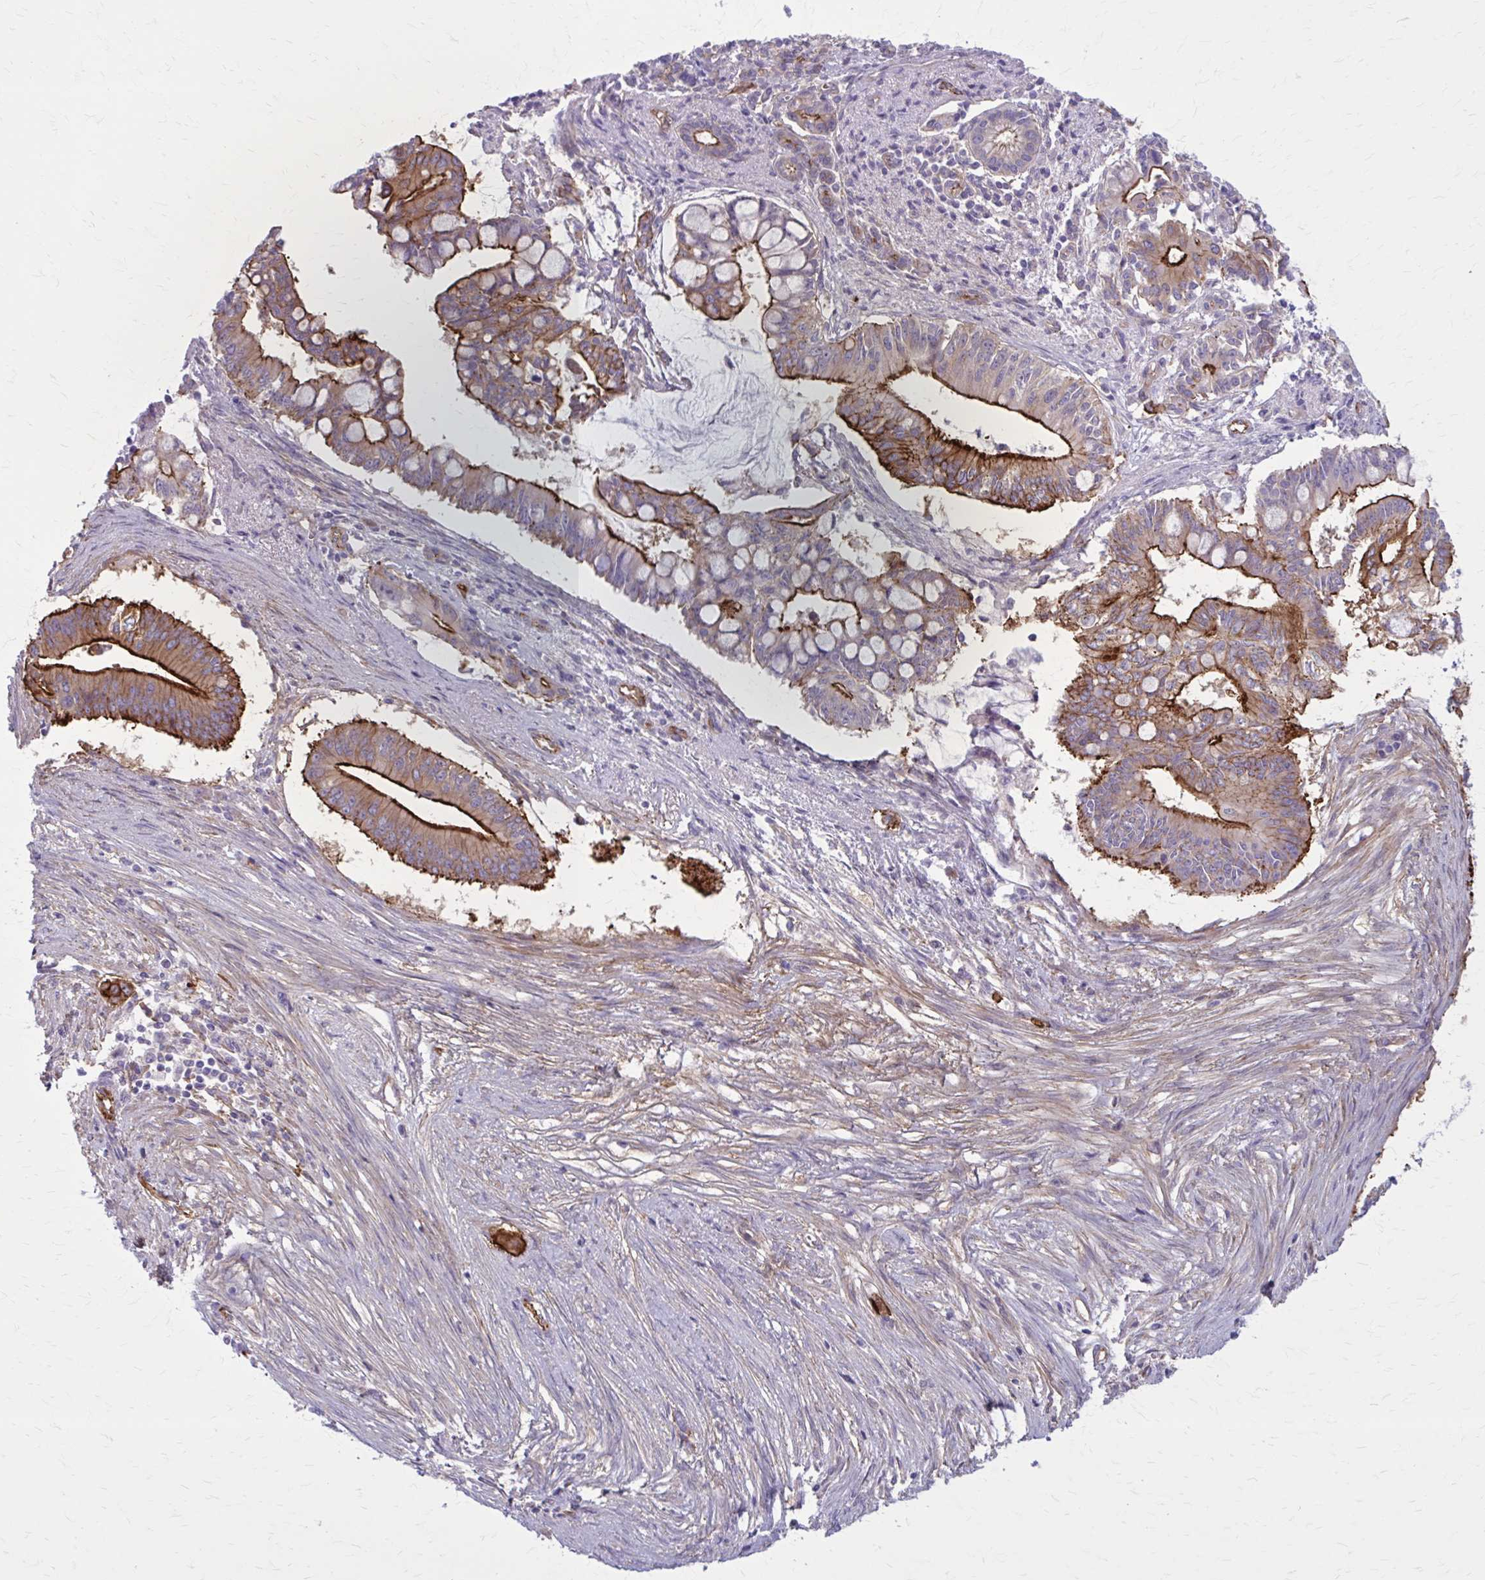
{"staining": {"intensity": "strong", "quantity": "25%-75%", "location": "cytoplasmic/membranous"}, "tissue": "pancreatic cancer", "cell_type": "Tumor cells", "image_type": "cancer", "snomed": [{"axis": "morphology", "description": "Adenocarcinoma, NOS"}, {"axis": "topography", "description": "Pancreas"}], "caption": "Tumor cells reveal high levels of strong cytoplasmic/membranous positivity in approximately 25%-75% of cells in pancreatic adenocarcinoma. The protein of interest is shown in brown color, while the nuclei are stained blue.", "gene": "ZDHHC7", "patient": {"sex": "male", "age": 68}}